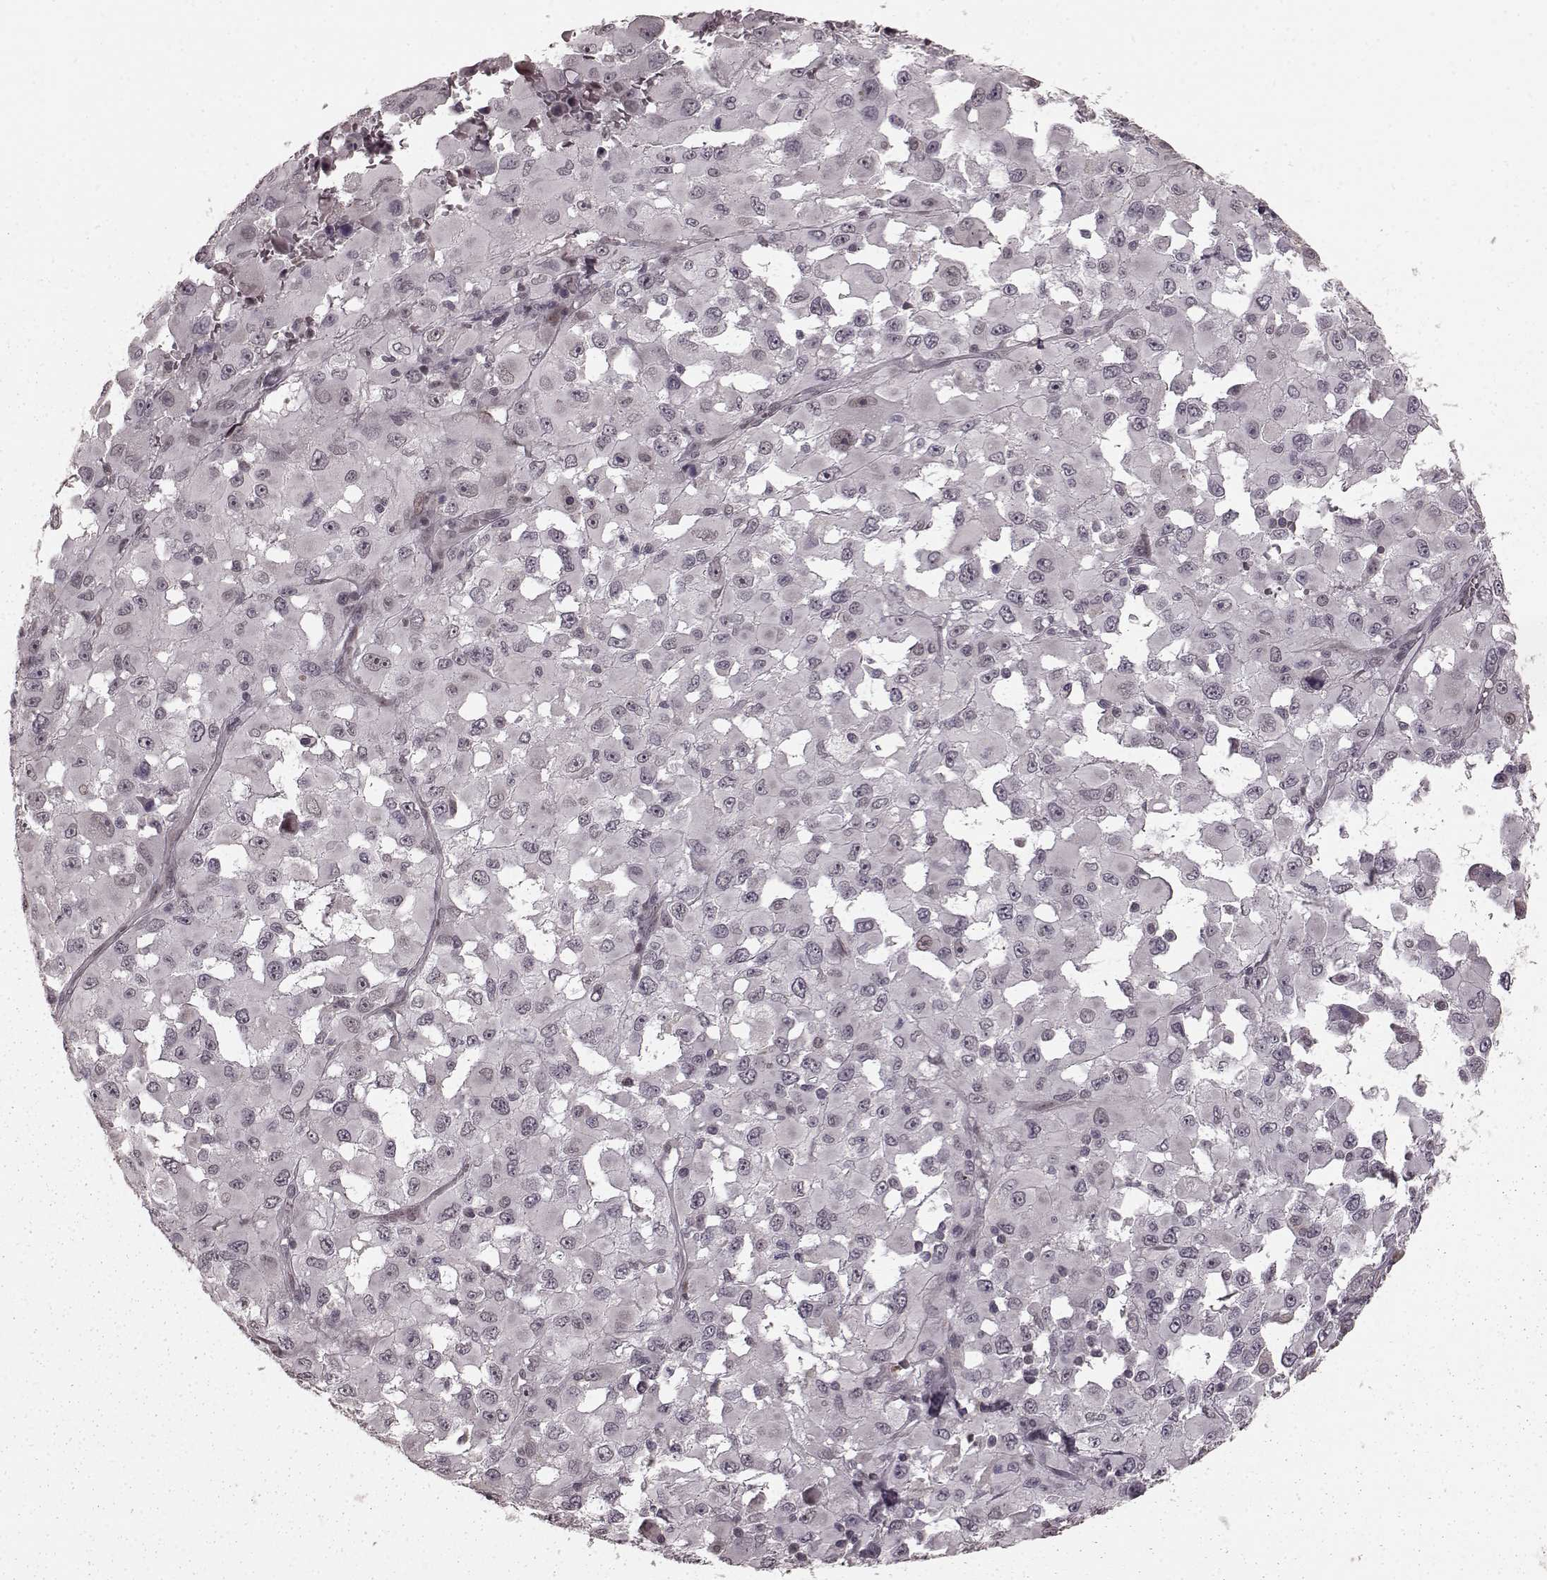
{"staining": {"intensity": "negative", "quantity": "none", "location": "none"}, "tissue": "melanoma", "cell_type": "Tumor cells", "image_type": "cancer", "snomed": [{"axis": "morphology", "description": "Malignant melanoma, Metastatic site"}, {"axis": "topography", "description": "Lymph node"}], "caption": "A high-resolution micrograph shows IHC staining of malignant melanoma (metastatic site), which reveals no significant expression in tumor cells.", "gene": "PLCB4", "patient": {"sex": "male", "age": 50}}